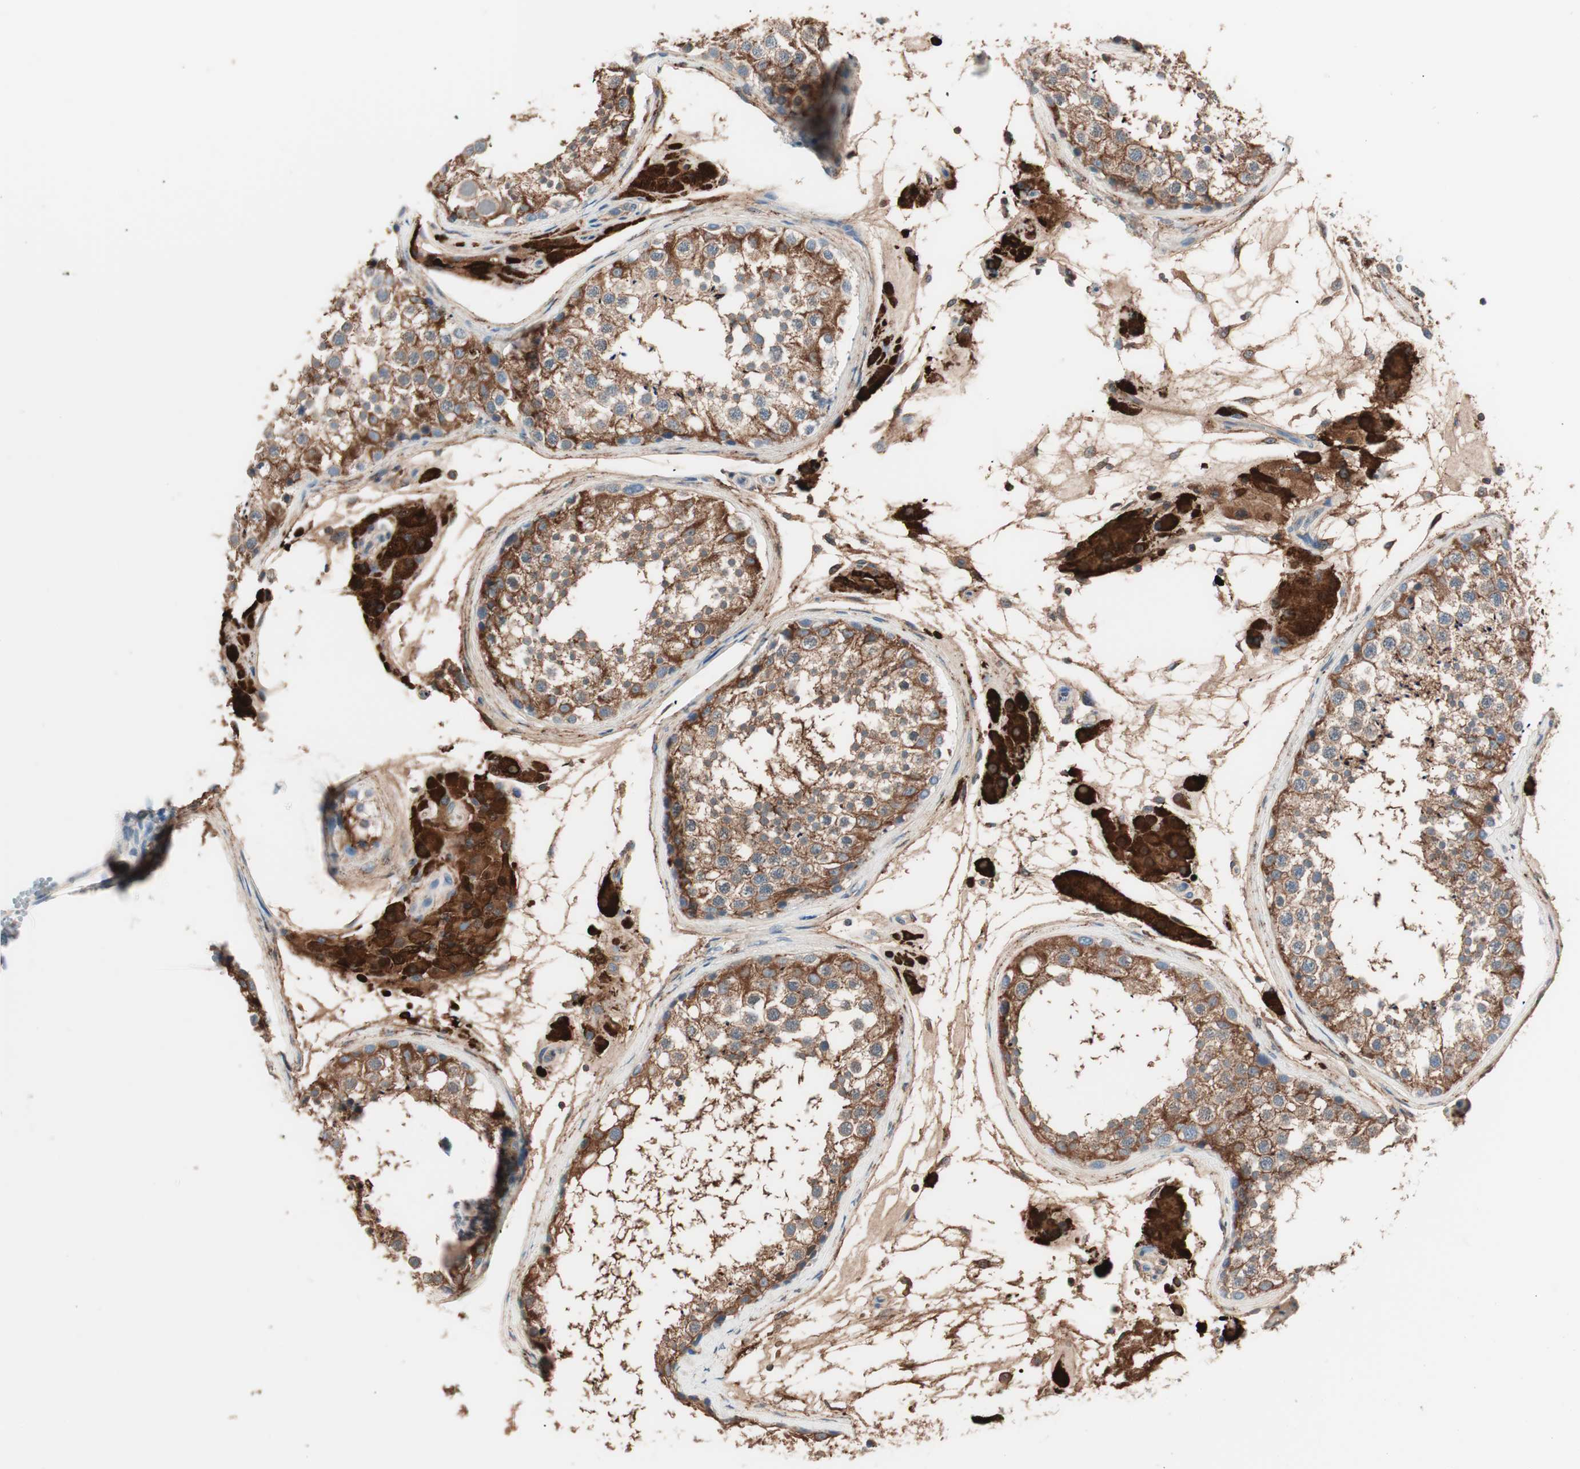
{"staining": {"intensity": "moderate", "quantity": ">75%", "location": "cytoplasmic/membranous"}, "tissue": "testis", "cell_type": "Cells in seminiferous ducts", "image_type": "normal", "snomed": [{"axis": "morphology", "description": "Normal tissue, NOS"}, {"axis": "topography", "description": "Testis"}], "caption": "Testis was stained to show a protein in brown. There is medium levels of moderate cytoplasmic/membranous expression in about >75% of cells in seminiferous ducts.", "gene": "RAD54B", "patient": {"sex": "male", "age": 46}}